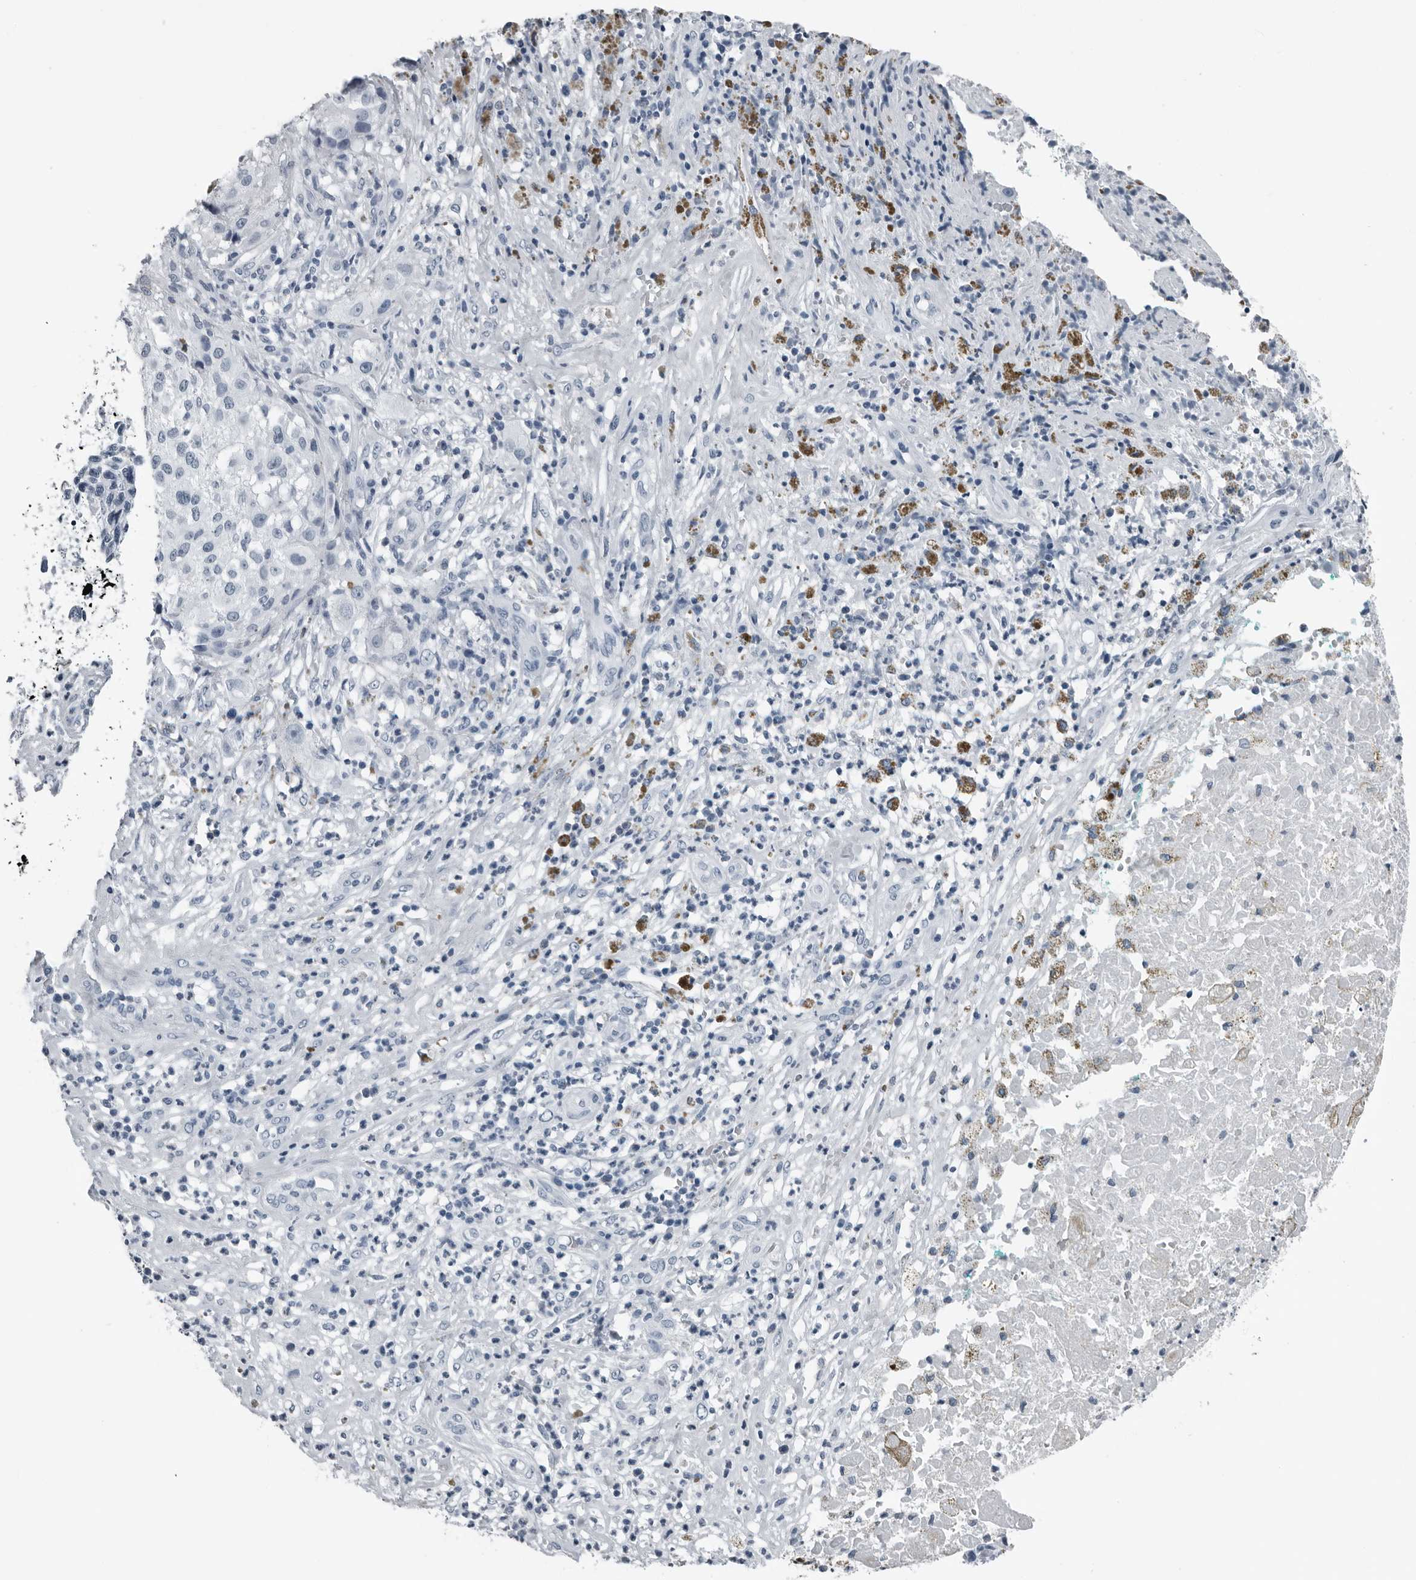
{"staining": {"intensity": "negative", "quantity": "none", "location": "none"}, "tissue": "melanoma", "cell_type": "Tumor cells", "image_type": "cancer", "snomed": [{"axis": "morphology", "description": "Necrosis, NOS"}, {"axis": "morphology", "description": "Malignant melanoma, NOS"}, {"axis": "topography", "description": "Skin"}], "caption": "Malignant melanoma was stained to show a protein in brown. There is no significant expression in tumor cells. (DAB immunohistochemistry (IHC) with hematoxylin counter stain).", "gene": "PRSS1", "patient": {"sex": "female", "age": 87}}